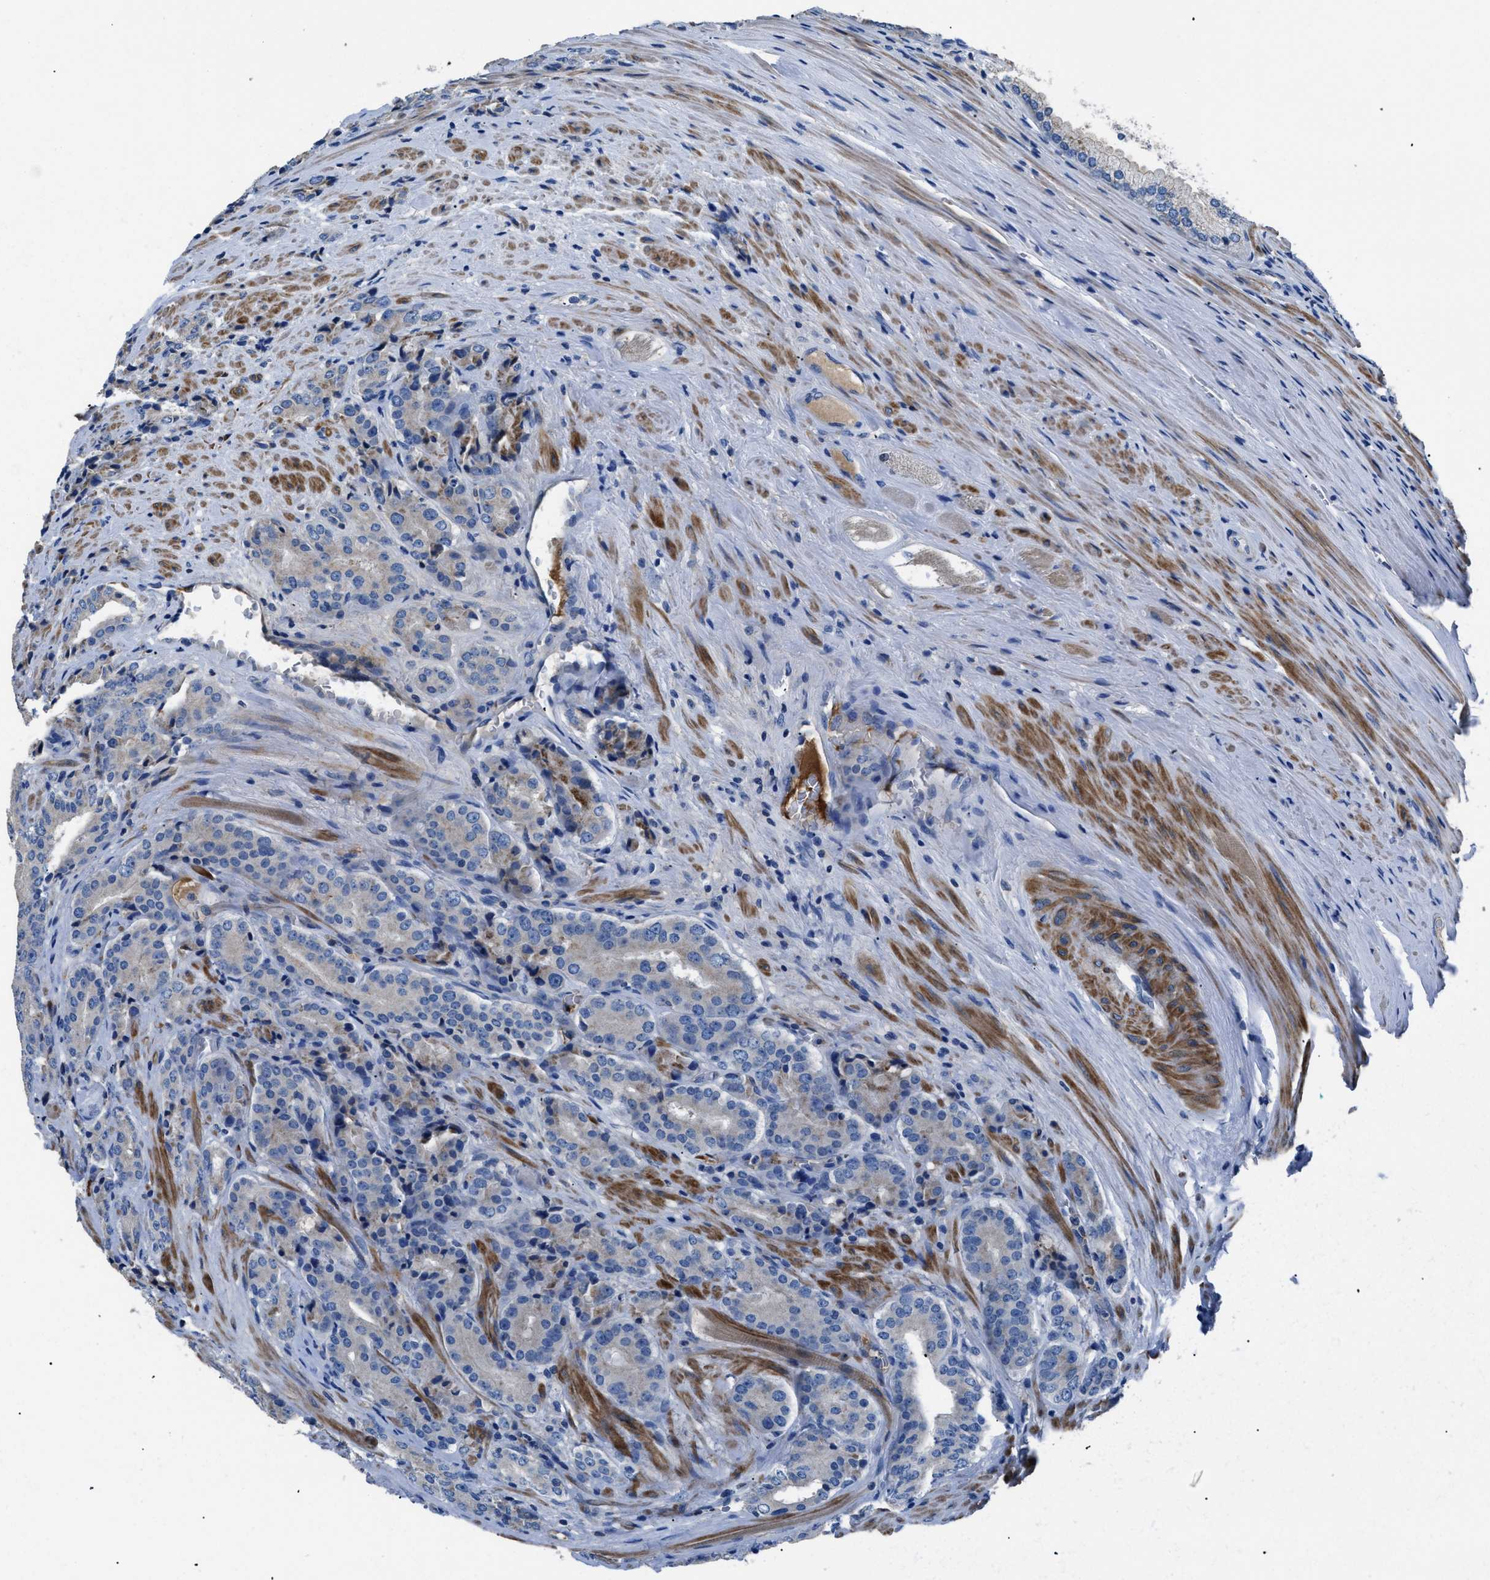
{"staining": {"intensity": "negative", "quantity": "none", "location": "none"}, "tissue": "prostate cancer", "cell_type": "Tumor cells", "image_type": "cancer", "snomed": [{"axis": "morphology", "description": "Adenocarcinoma, High grade"}, {"axis": "topography", "description": "Prostate"}], "caption": "Tumor cells show no significant positivity in prostate cancer.", "gene": "SGCZ", "patient": {"sex": "male", "age": 71}}